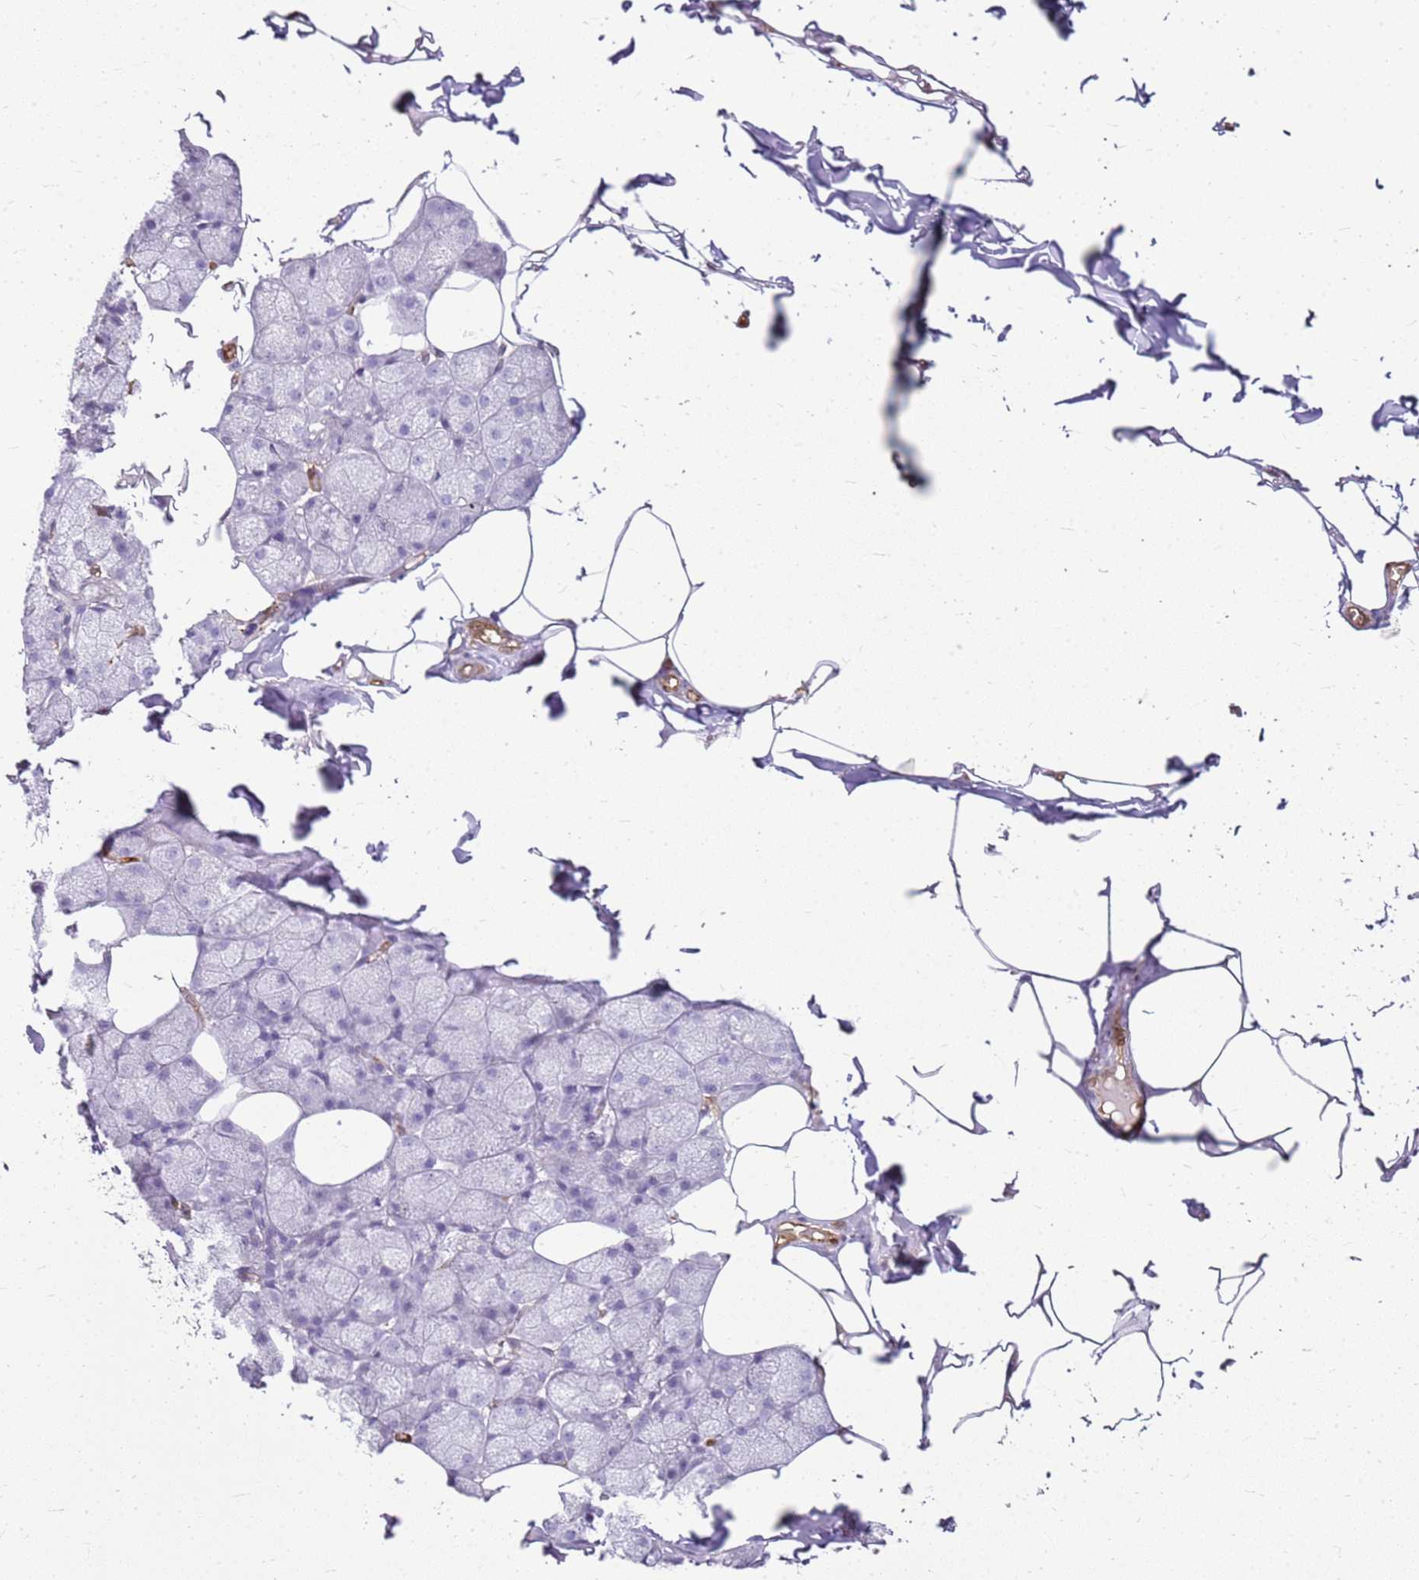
{"staining": {"intensity": "weak", "quantity": ">75%", "location": "cytoplasmic/membranous"}, "tissue": "adipose tissue", "cell_type": "Adipocytes", "image_type": "normal", "snomed": [{"axis": "morphology", "description": "Normal tissue, NOS"}, {"axis": "topography", "description": "Salivary gland"}, {"axis": "topography", "description": "Peripheral nerve tissue"}], "caption": "Protein expression by IHC reveals weak cytoplasmic/membranous positivity in approximately >75% of adipocytes in unremarkable adipose tissue.", "gene": "SULT1E1", "patient": {"sex": "male", "age": 38}}